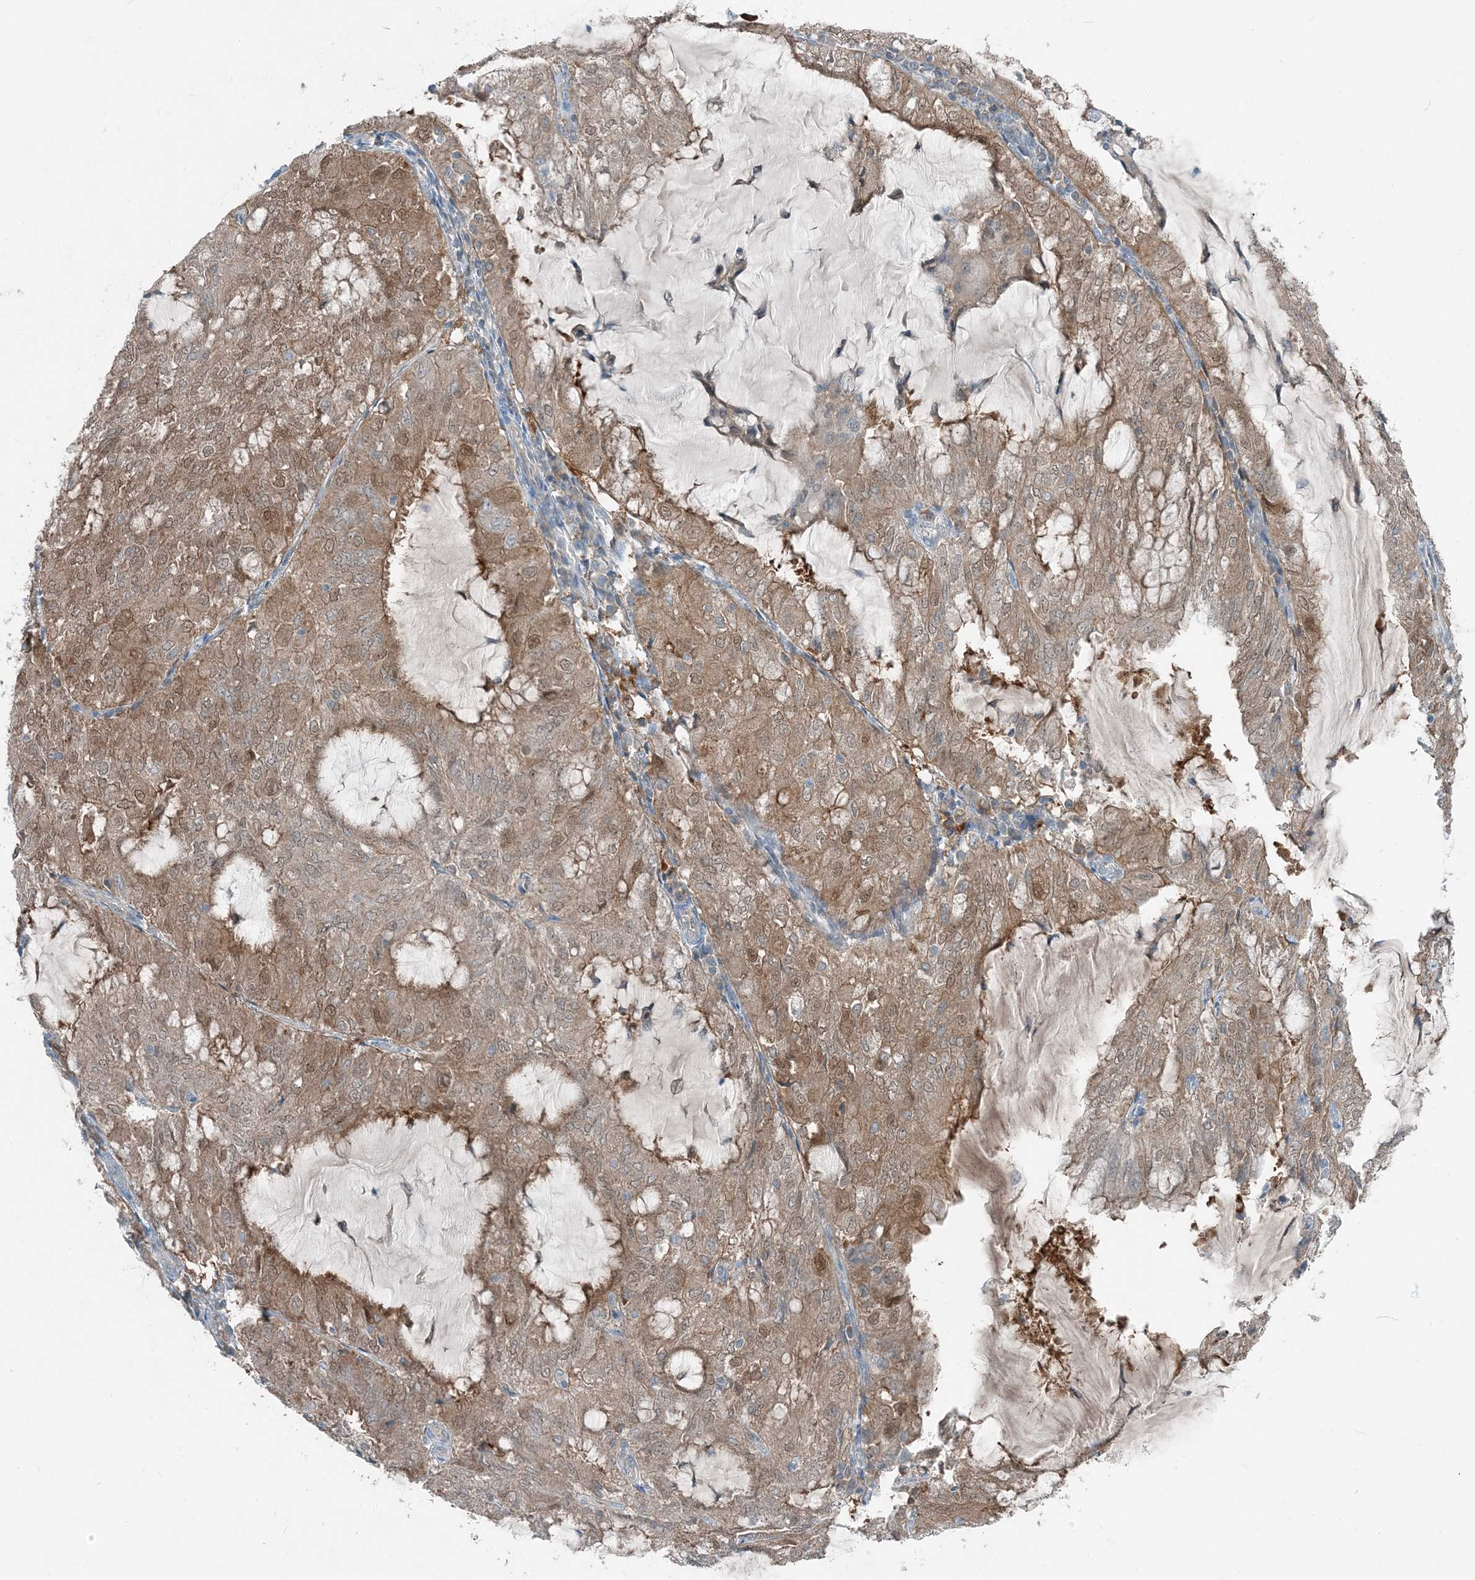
{"staining": {"intensity": "moderate", "quantity": ">75%", "location": "cytoplasmic/membranous,nuclear"}, "tissue": "endometrial cancer", "cell_type": "Tumor cells", "image_type": "cancer", "snomed": [{"axis": "morphology", "description": "Adenocarcinoma, NOS"}, {"axis": "topography", "description": "Endometrium"}], "caption": "Endometrial cancer was stained to show a protein in brown. There is medium levels of moderate cytoplasmic/membranous and nuclear staining in about >75% of tumor cells. The staining is performed using DAB brown chromogen to label protein expression. The nuclei are counter-stained blue using hematoxylin.", "gene": "ARMH1", "patient": {"sex": "female", "age": 81}}